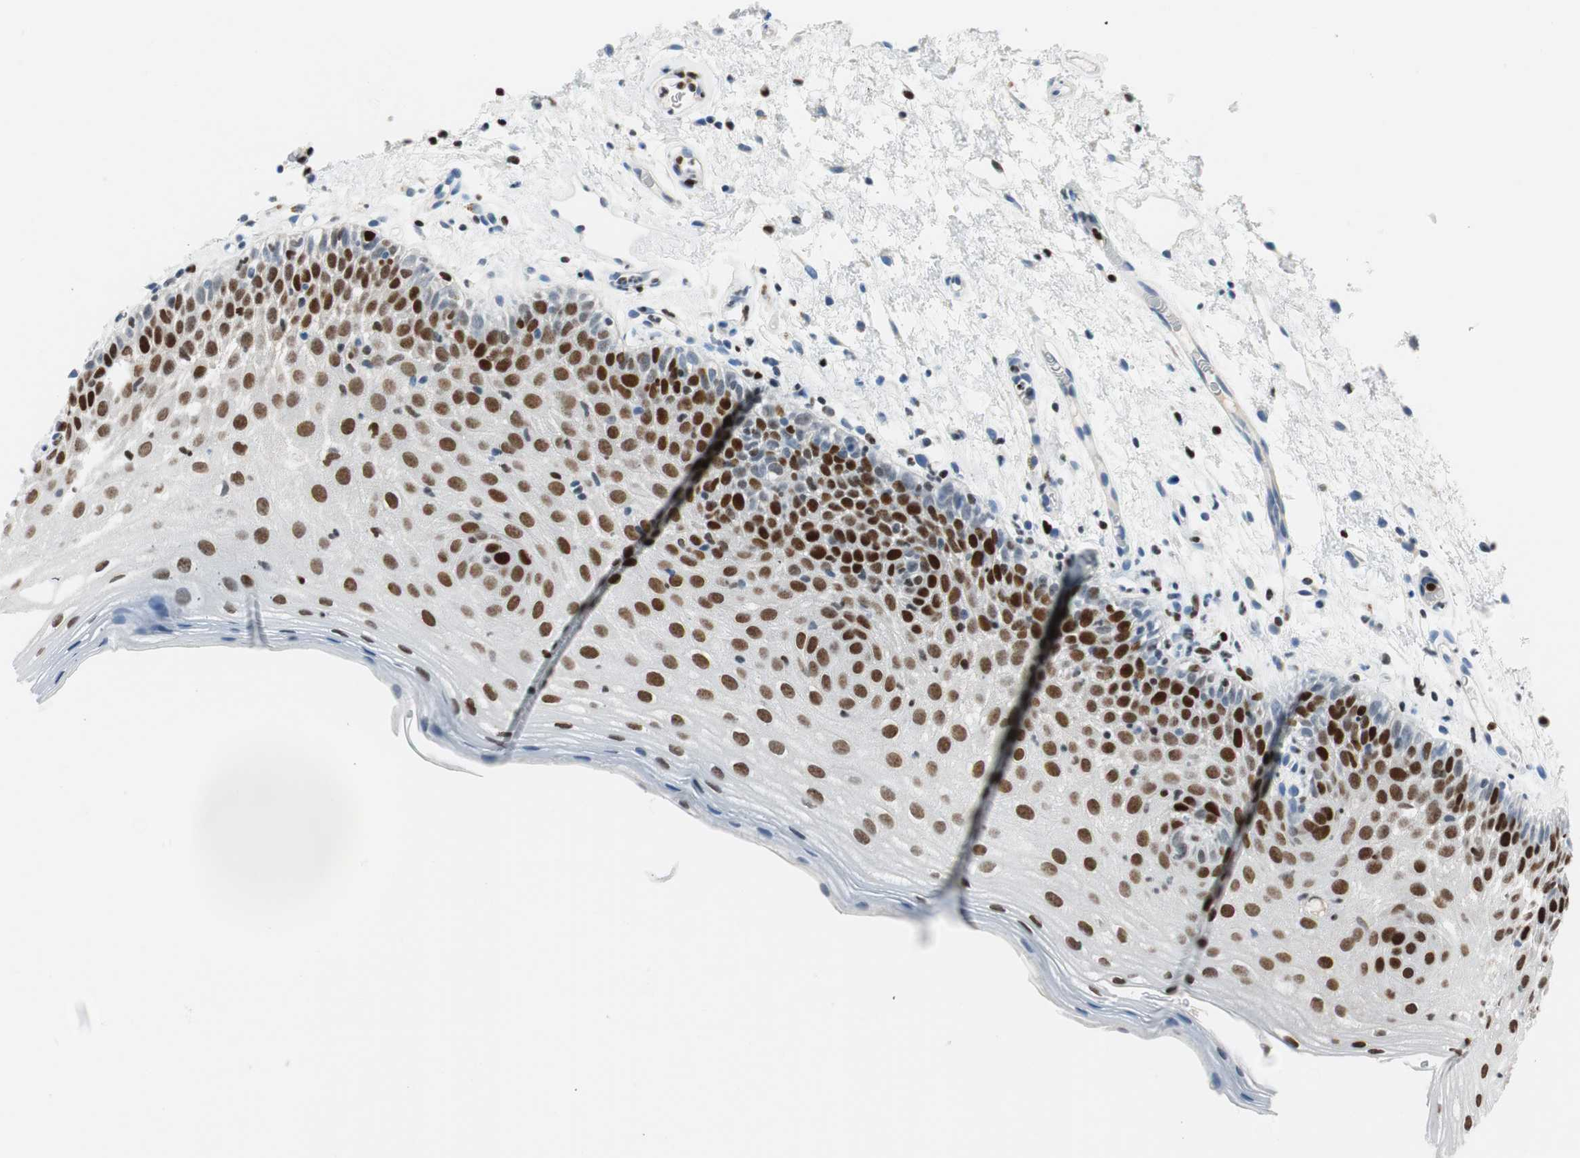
{"staining": {"intensity": "strong", "quantity": "25%-75%", "location": "nuclear"}, "tissue": "oral mucosa", "cell_type": "Squamous epithelial cells", "image_type": "normal", "snomed": [{"axis": "morphology", "description": "Normal tissue, NOS"}, {"axis": "morphology", "description": "Squamous cell carcinoma, NOS"}, {"axis": "topography", "description": "Skeletal muscle"}, {"axis": "topography", "description": "Oral tissue"}], "caption": "A micrograph of oral mucosa stained for a protein reveals strong nuclear brown staining in squamous epithelial cells. (DAB IHC, brown staining for protein, blue staining for nuclei).", "gene": "EZH2", "patient": {"sex": "male", "age": 71}}